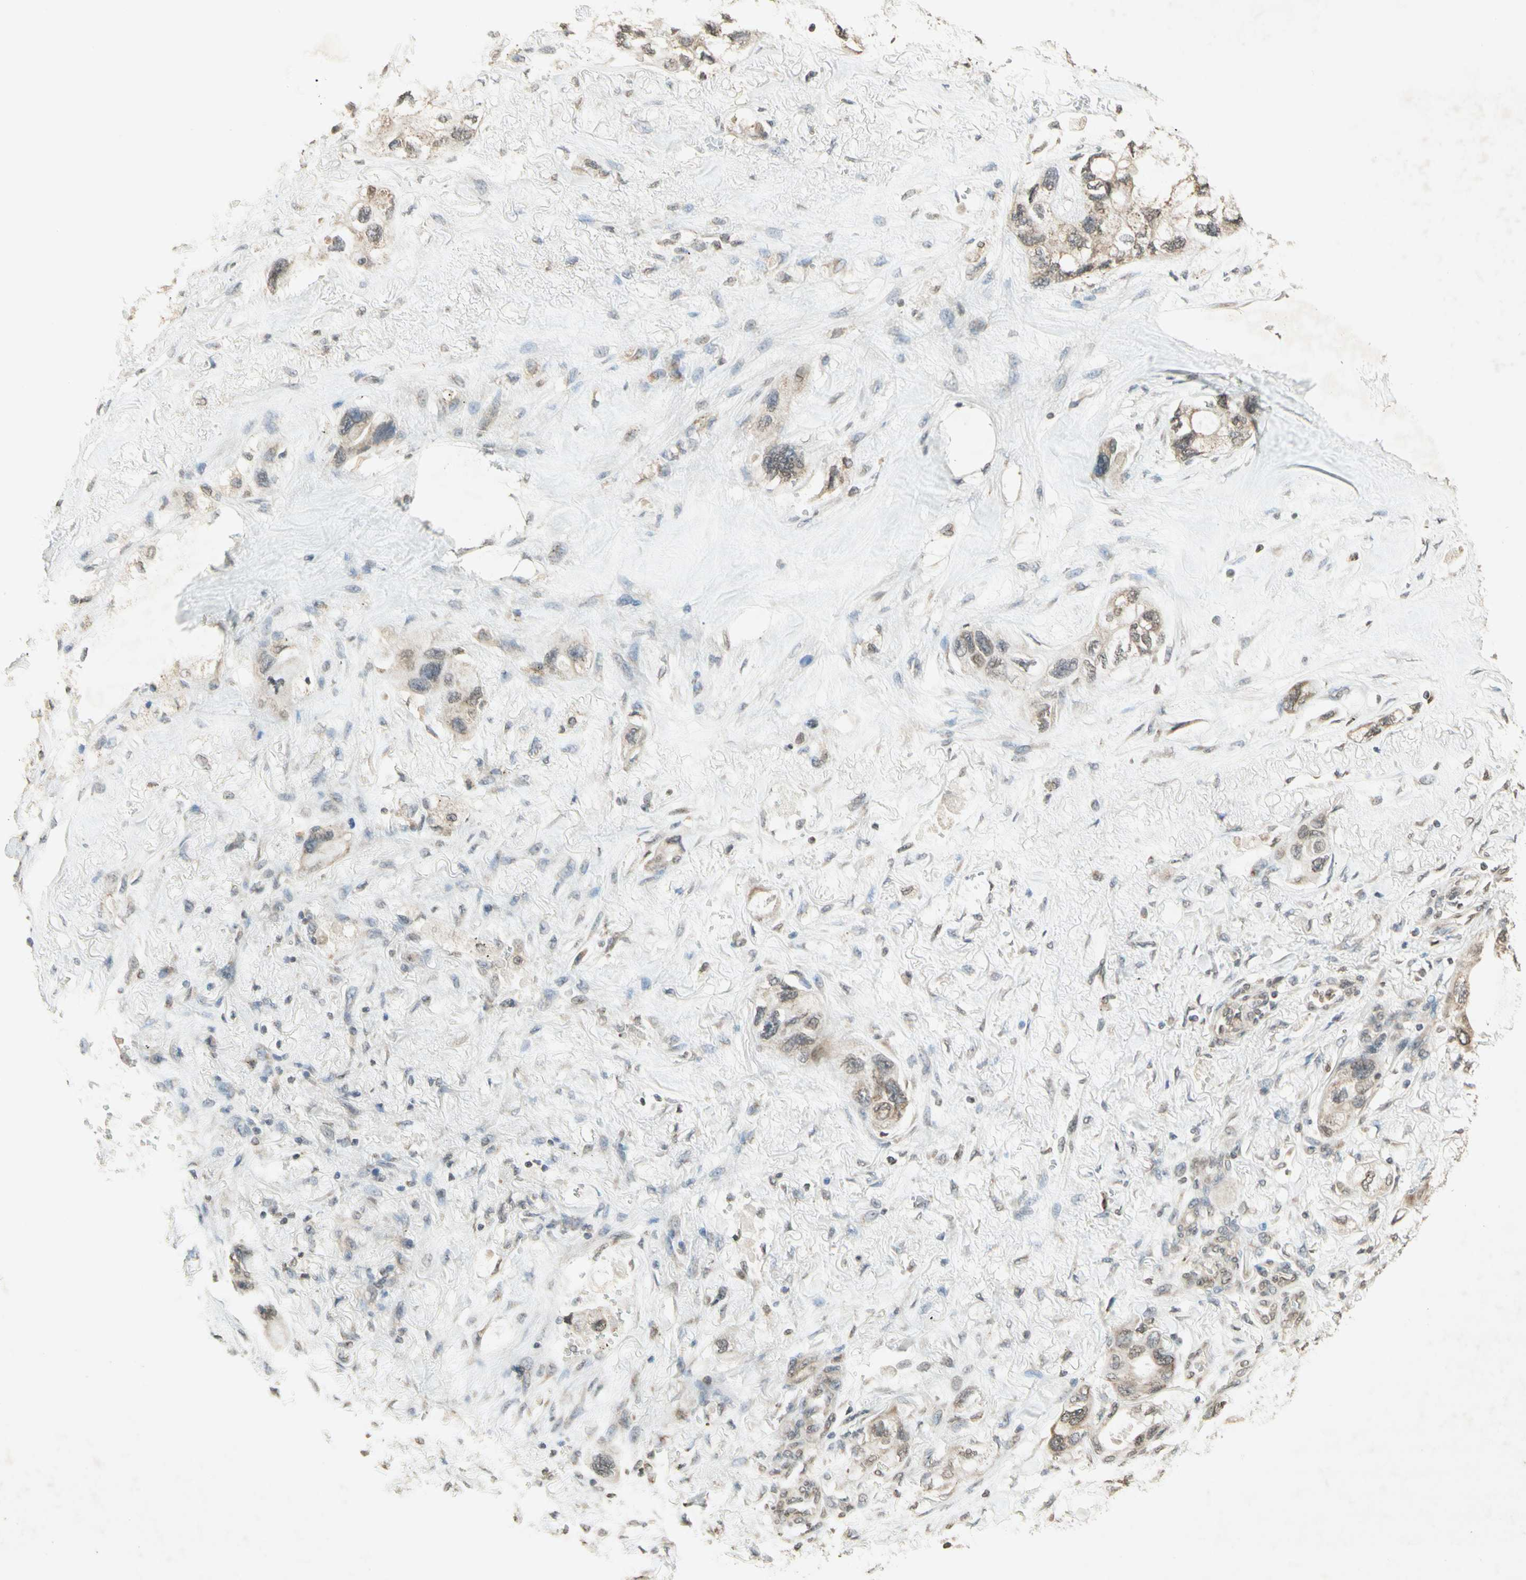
{"staining": {"intensity": "weak", "quantity": "25%-75%", "location": "cytoplasmic/membranous,nuclear"}, "tissue": "lung cancer", "cell_type": "Tumor cells", "image_type": "cancer", "snomed": [{"axis": "morphology", "description": "Squamous cell carcinoma, NOS"}, {"axis": "topography", "description": "Lung"}], "caption": "A photomicrograph of human lung cancer (squamous cell carcinoma) stained for a protein displays weak cytoplasmic/membranous and nuclear brown staining in tumor cells.", "gene": "CCNI", "patient": {"sex": "female", "age": 73}}